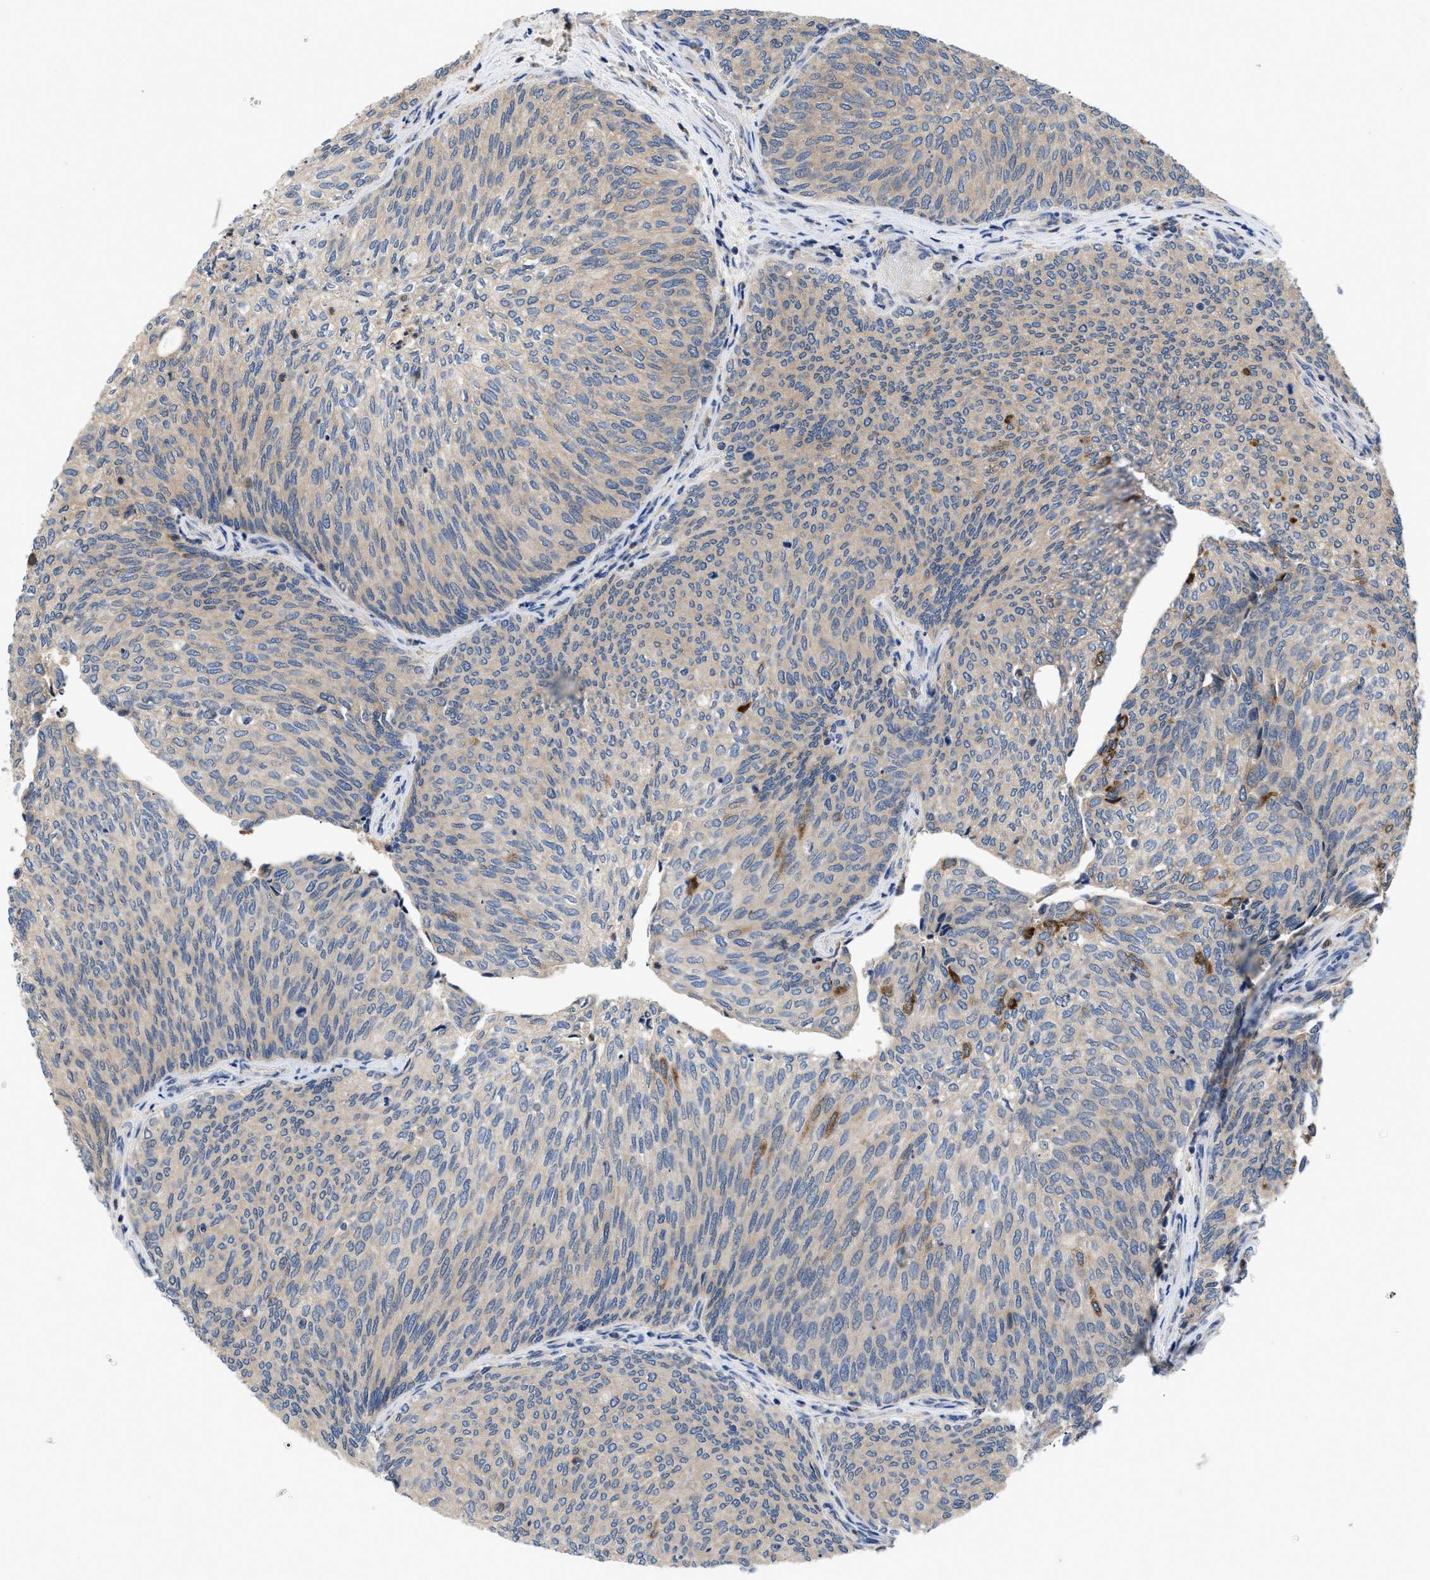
{"staining": {"intensity": "moderate", "quantity": "<25%", "location": "cytoplasmic/membranous"}, "tissue": "urothelial cancer", "cell_type": "Tumor cells", "image_type": "cancer", "snomed": [{"axis": "morphology", "description": "Urothelial carcinoma, Low grade"}, {"axis": "topography", "description": "Urinary bladder"}], "caption": "A high-resolution histopathology image shows immunohistochemistry (IHC) staining of low-grade urothelial carcinoma, which shows moderate cytoplasmic/membranous expression in approximately <25% of tumor cells.", "gene": "VPS4A", "patient": {"sex": "female", "age": 79}}